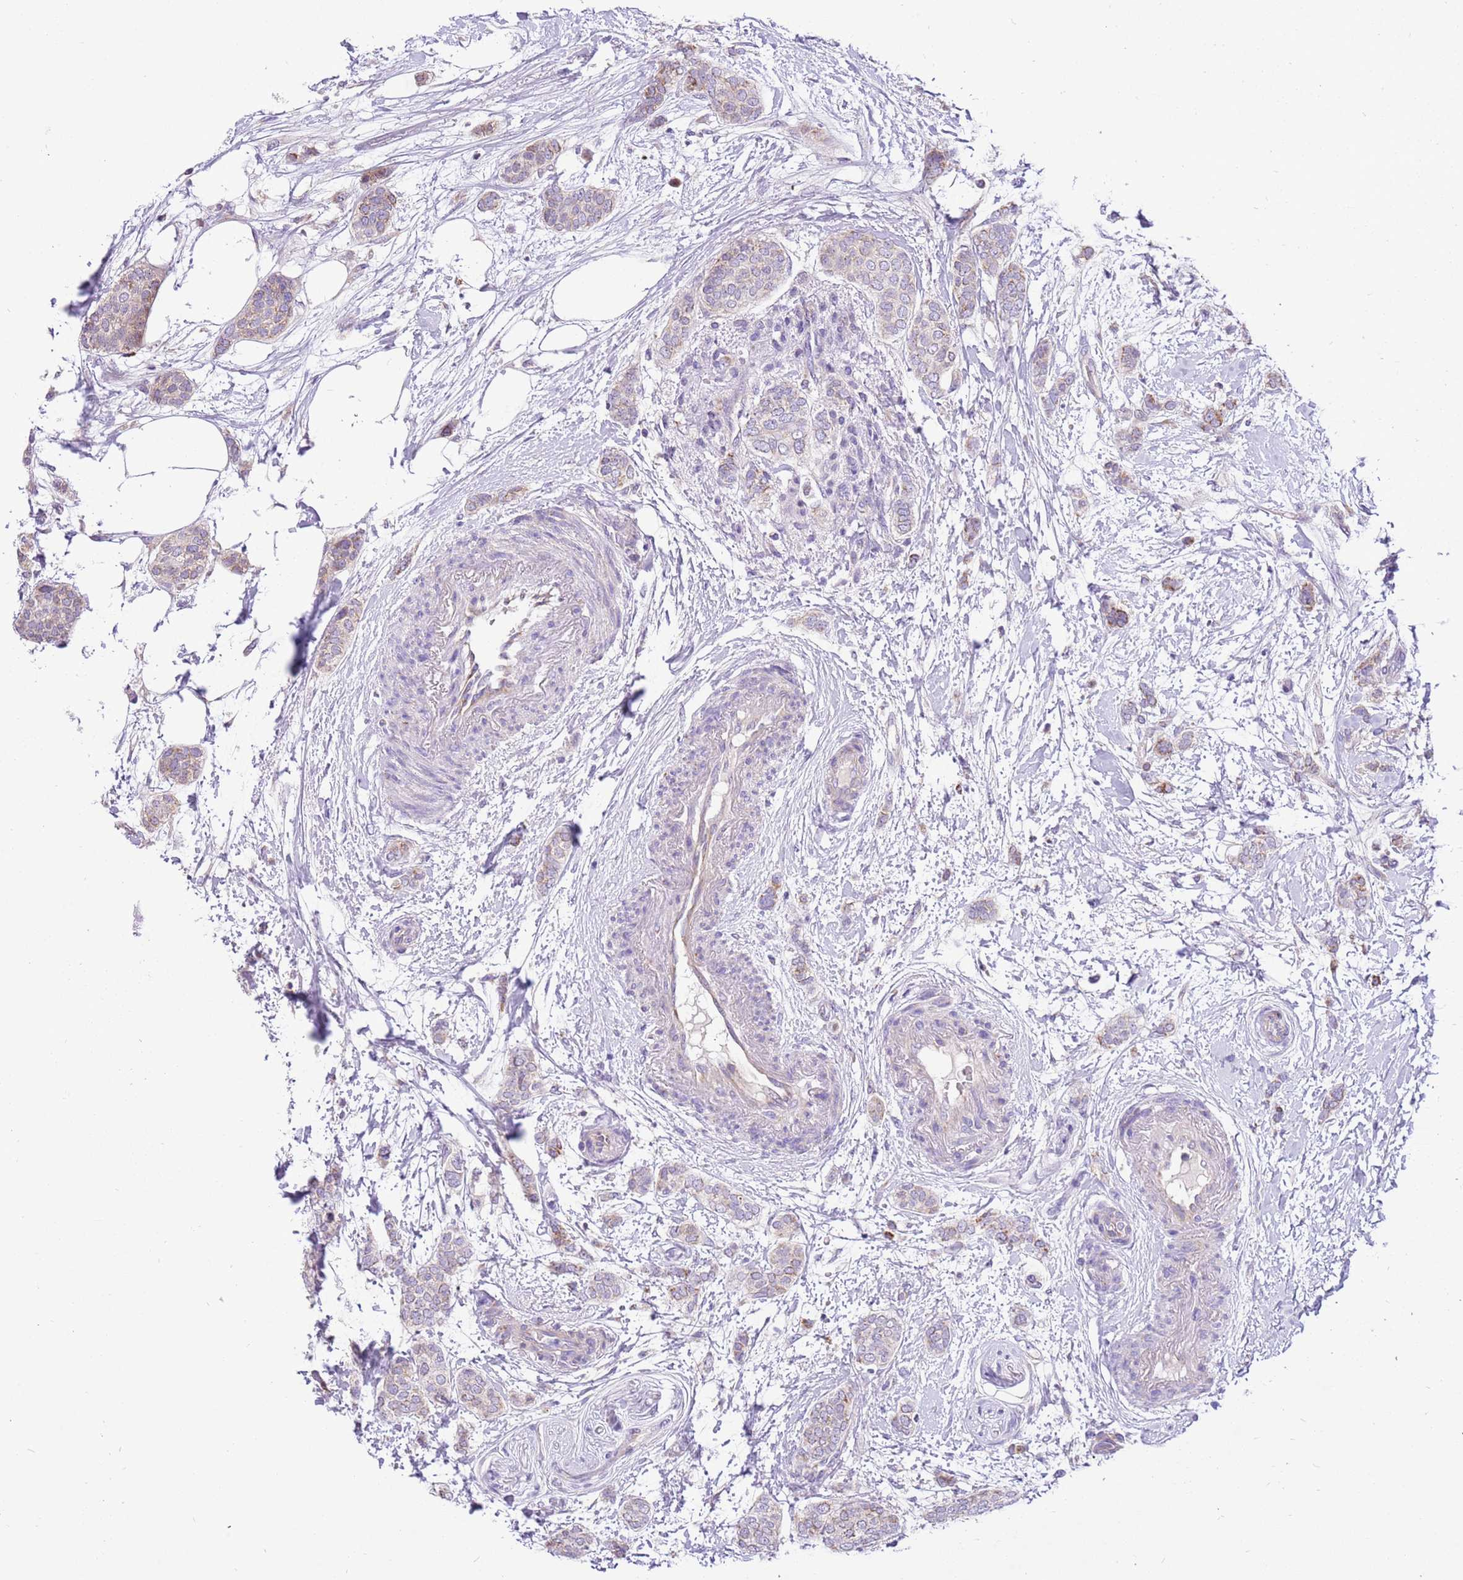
{"staining": {"intensity": "weak", "quantity": "<25%", "location": "cytoplasmic/membranous"}, "tissue": "breast cancer", "cell_type": "Tumor cells", "image_type": "cancer", "snomed": [{"axis": "morphology", "description": "Duct carcinoma"}, {"axis": "topography", "description": "Breast"}], "caption": "The immunohistochemistry (IHC) micrograph has no significant positivity in tumor cells of breast cancer tissue.", "gene": "COX17", "patient": {"sex": "female", "age": 72}}